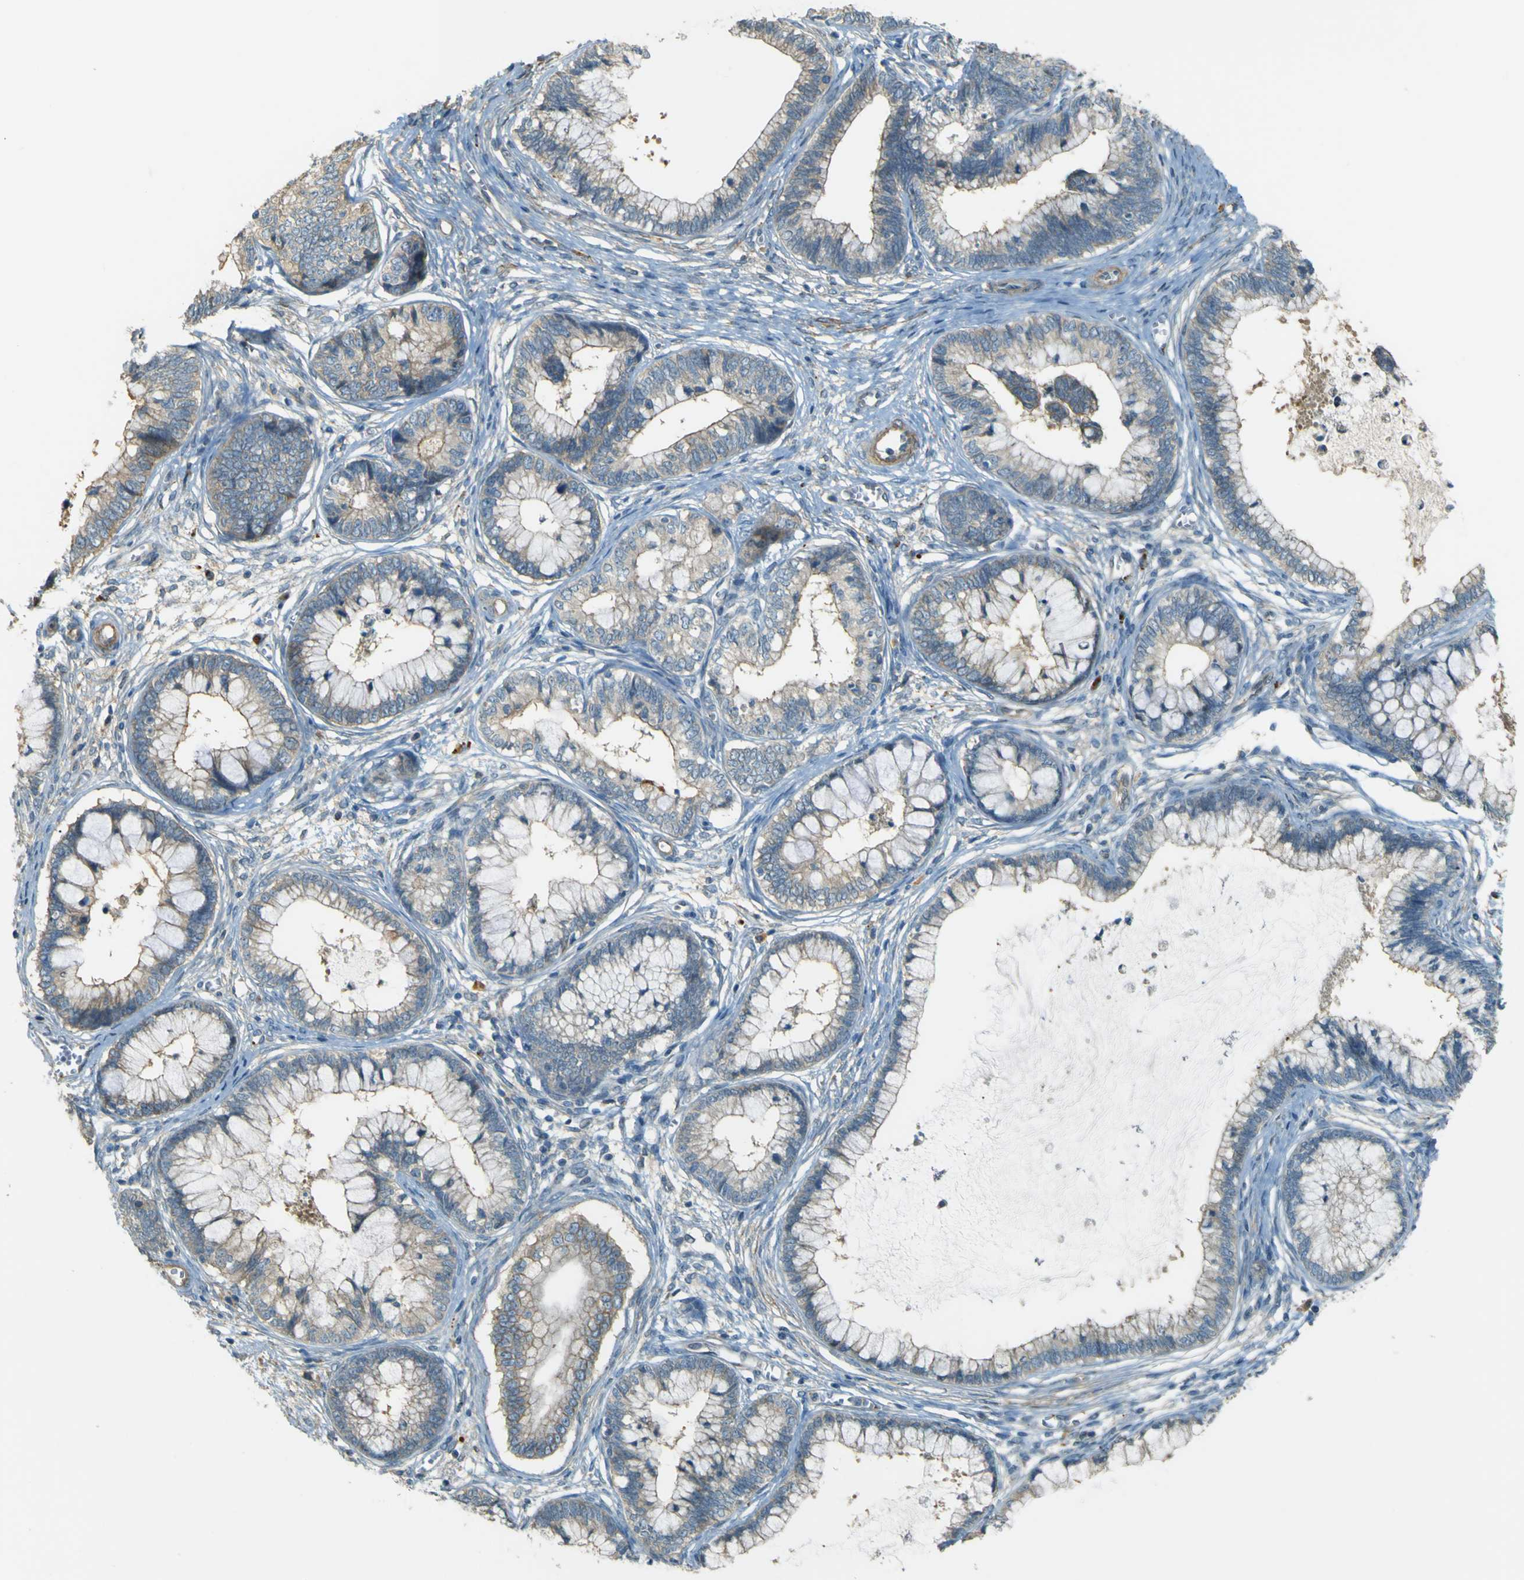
{"staining": {"intensity": "weak", "quantity": "25%-75%", "location": "cytoplasmic/membranous"}, "tissue": "cervical cancer", "cell_type": "Tumor cells", "image_type": "cancer", "snomed": [{"axis": "morphology", "description": "Adenocarcinoma, NOS"}, {"axis": "topography", "description": "Cervix"}], "caption": "This micrograph reveals cervical adenocarcinoma stained with immunohistochemistry to label a protein in brown. The cytoplasmic/membranous of tumor cells show weak positivity for the protein. Nuclei are counter-stained blue.", "gene": "NEXN", "patient": {"sex": "female", "age": 44}}